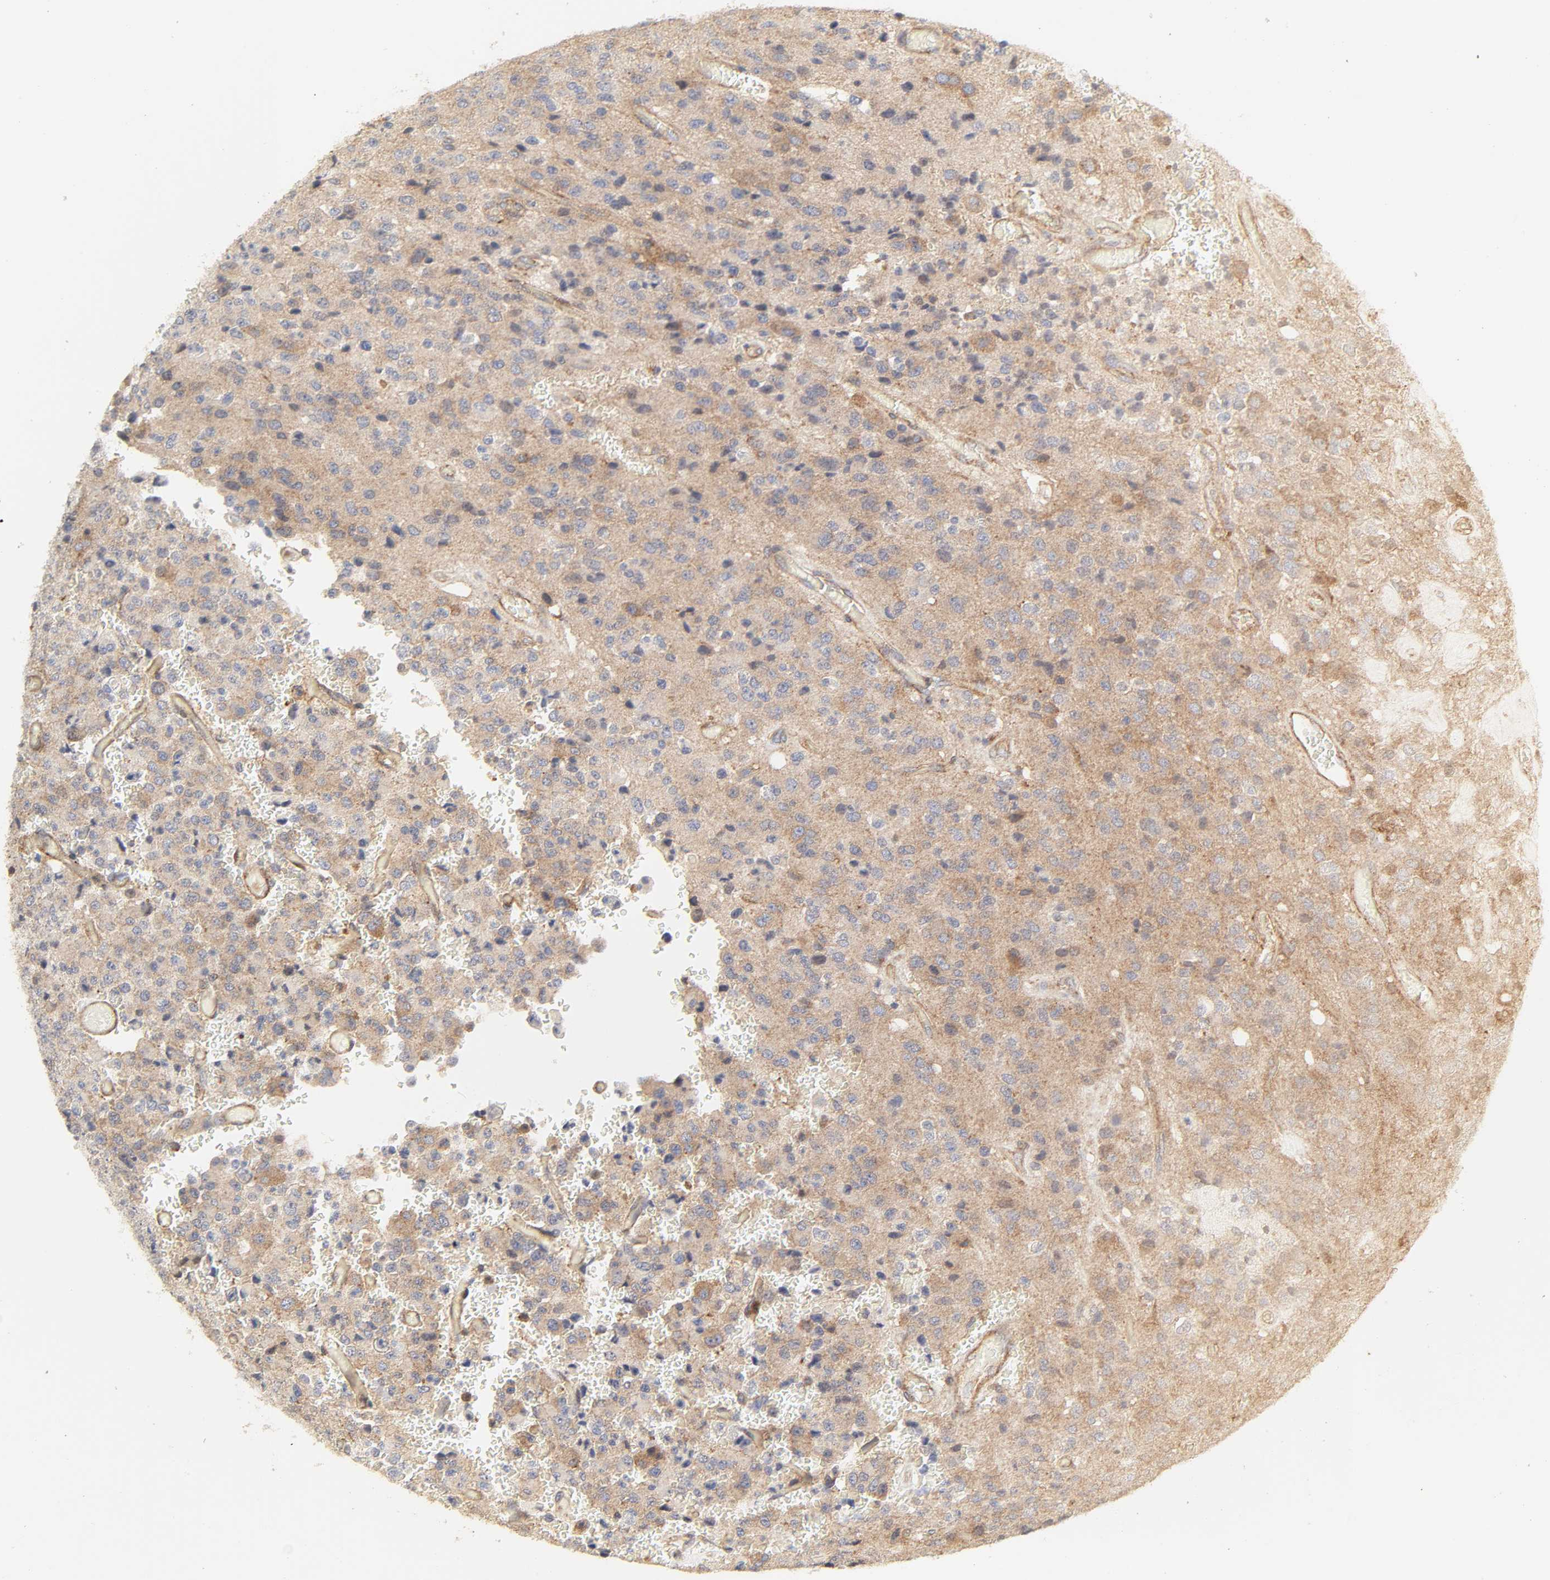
{"staining": {"intensity": "moderate", "quantity": ">75%", "location": "cytoplasmic/membranous"}, "tissue": "glioma", "cell_type": "Tumor cells", "image_type": "cancer", "snomed": [{"axis": "morphology", "description": "Glioma, malignant, High grade"}, {"axis": "topography", "description": "pancreas cauda"}], "caption": "Glioma stained with IHC demonstrates moderate cytoplasmic/membranous staining in about >75% of tumor cells.", "gene": "SH3GLB1", "patient": {"sex": "male", "age": 60}}